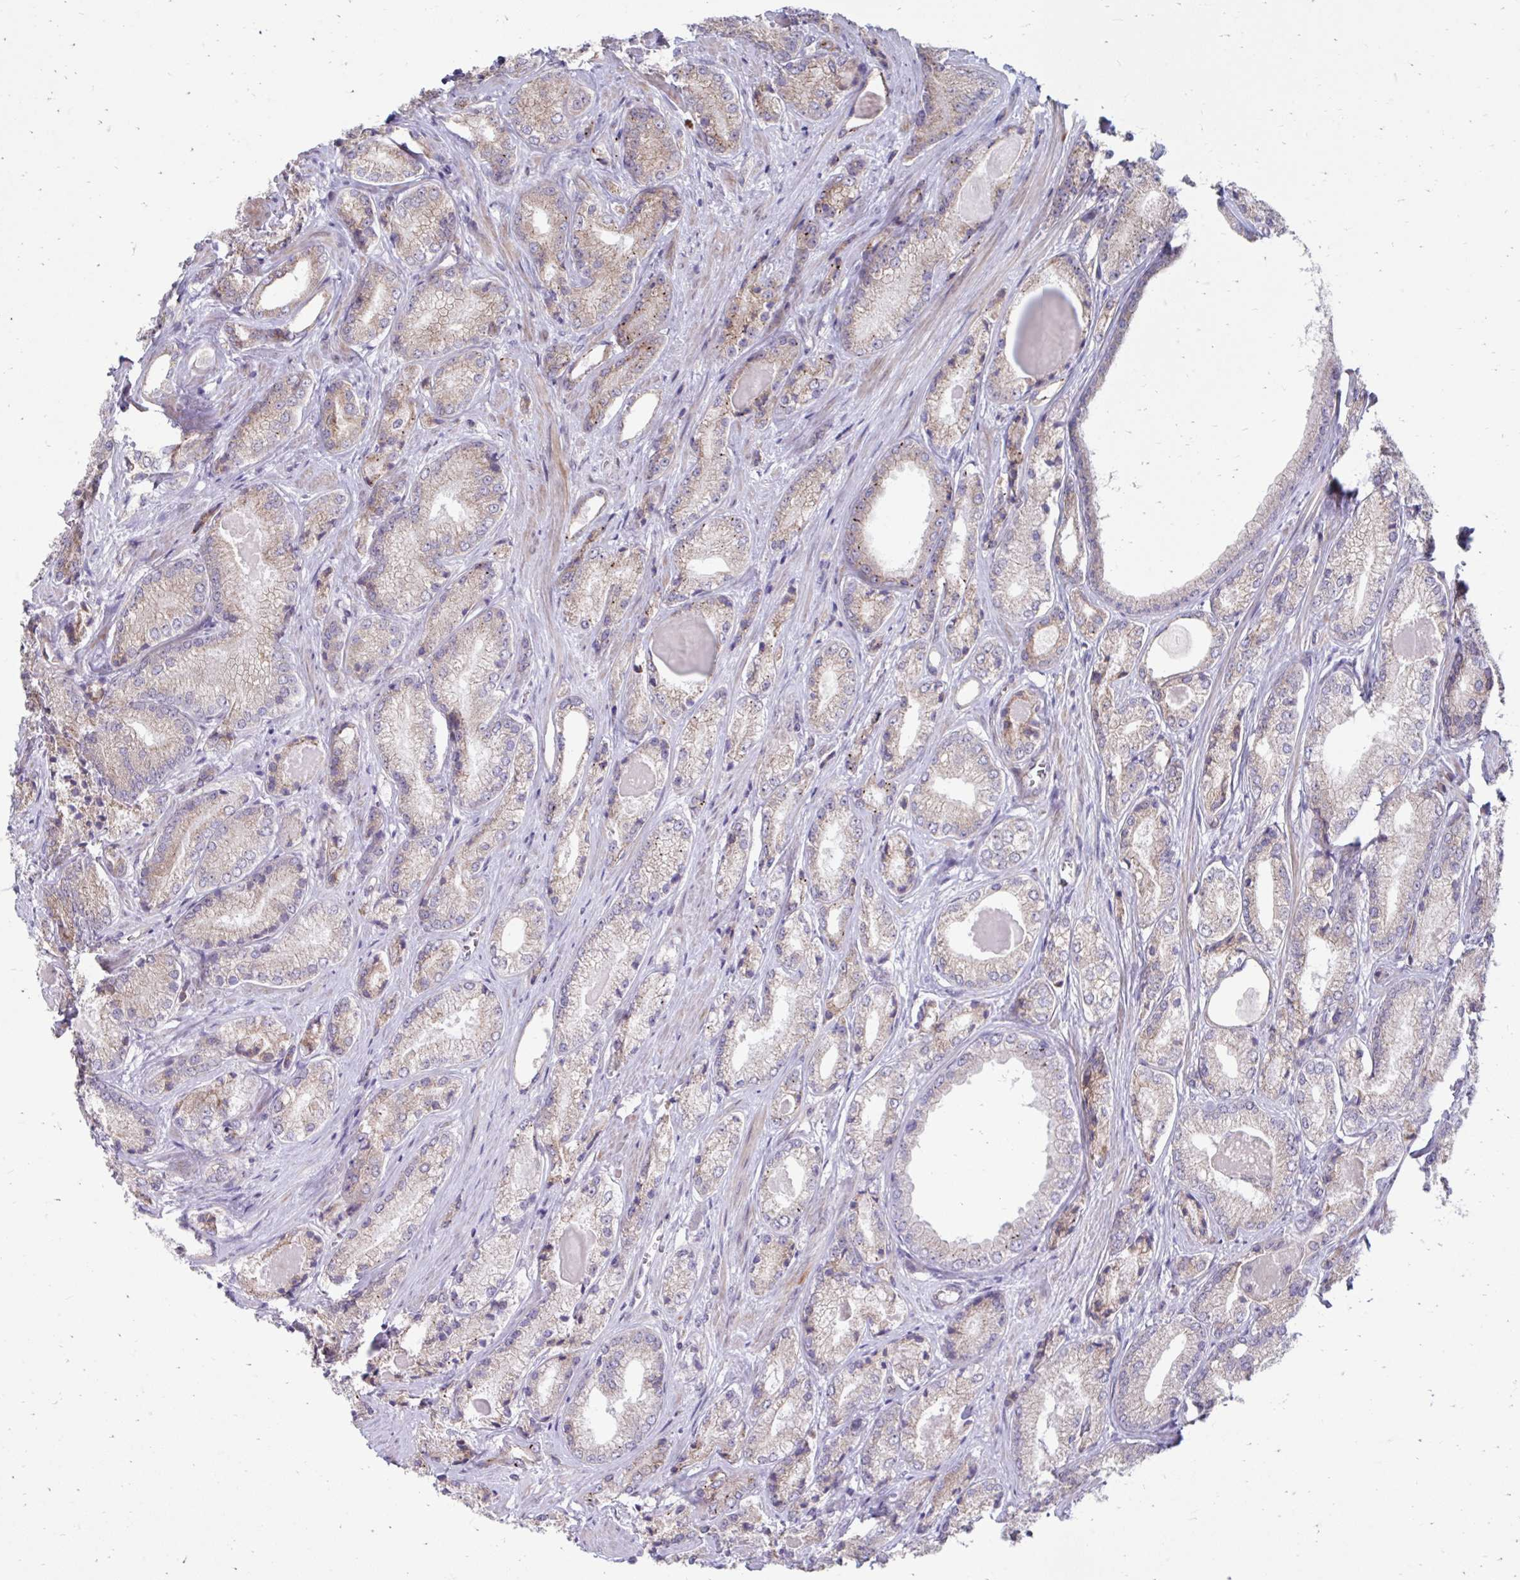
{"staining": {"intensity": "weak", "quantity": "<25%", "location": "cytoplasmic/membranous"}, "tissue": "prostate cancer", "cell_type": "Tumor cells", "image_type": "cancer", "snomed": [{"axis": "morphology", "description": "Adenocarcinoma, NOS"}, {"axis": "morphology", "description": "Adenocarcinoma, Low grade"}, {"axis": "topography", "description": "Prostate"}], "caption": "IHC histopathology image of neoplastic tissue: human adenocarcinoma (prostate) stained with DAB demonstrates no significant protein expression in tumor cells.", "gene": "ITPR2", "patient": {"sex": "male", "age": 68}}